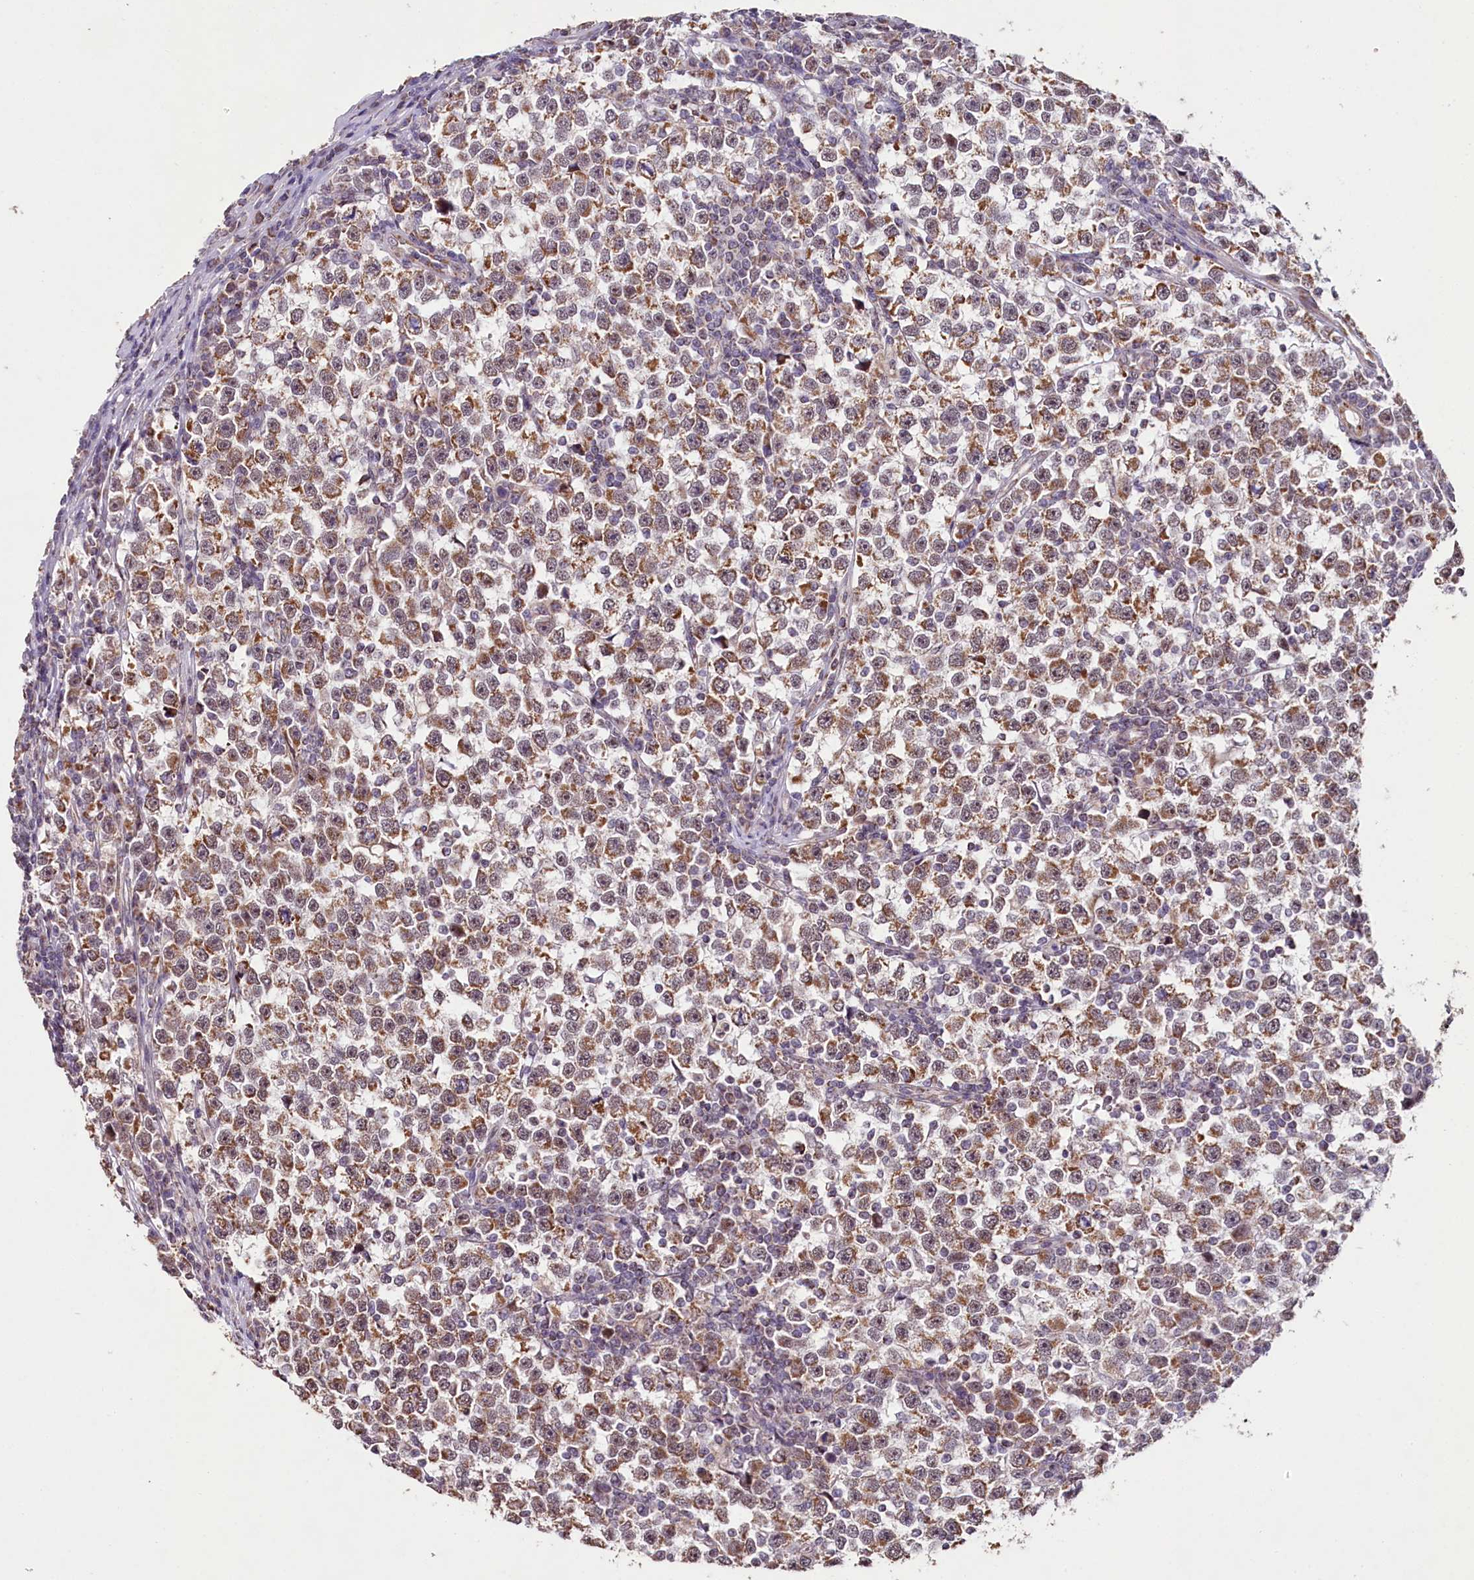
{"staining": {"intensity": "moderate", "quantity": ">75%", "location": "cytoplasmic/membranous"}, "tissue": "testis cancer", "cell_type": "Tumor cells", "image_type": "cancer", "snomed": [{"axis": "morphology", "description": "Normal tissue, NOS"}, {"axis": "morphology", "description": "Seminoma, NOS"}, {"axis": "topography", "description": "Testis"}], "caption": "A micrograph of human testis seminoma stained for a protein exhibits moderate cytoplasmic/membranous brown staining in tumor cells.", "gene": "PDE6D", "patient": {"sex": "male", "age": 43}}